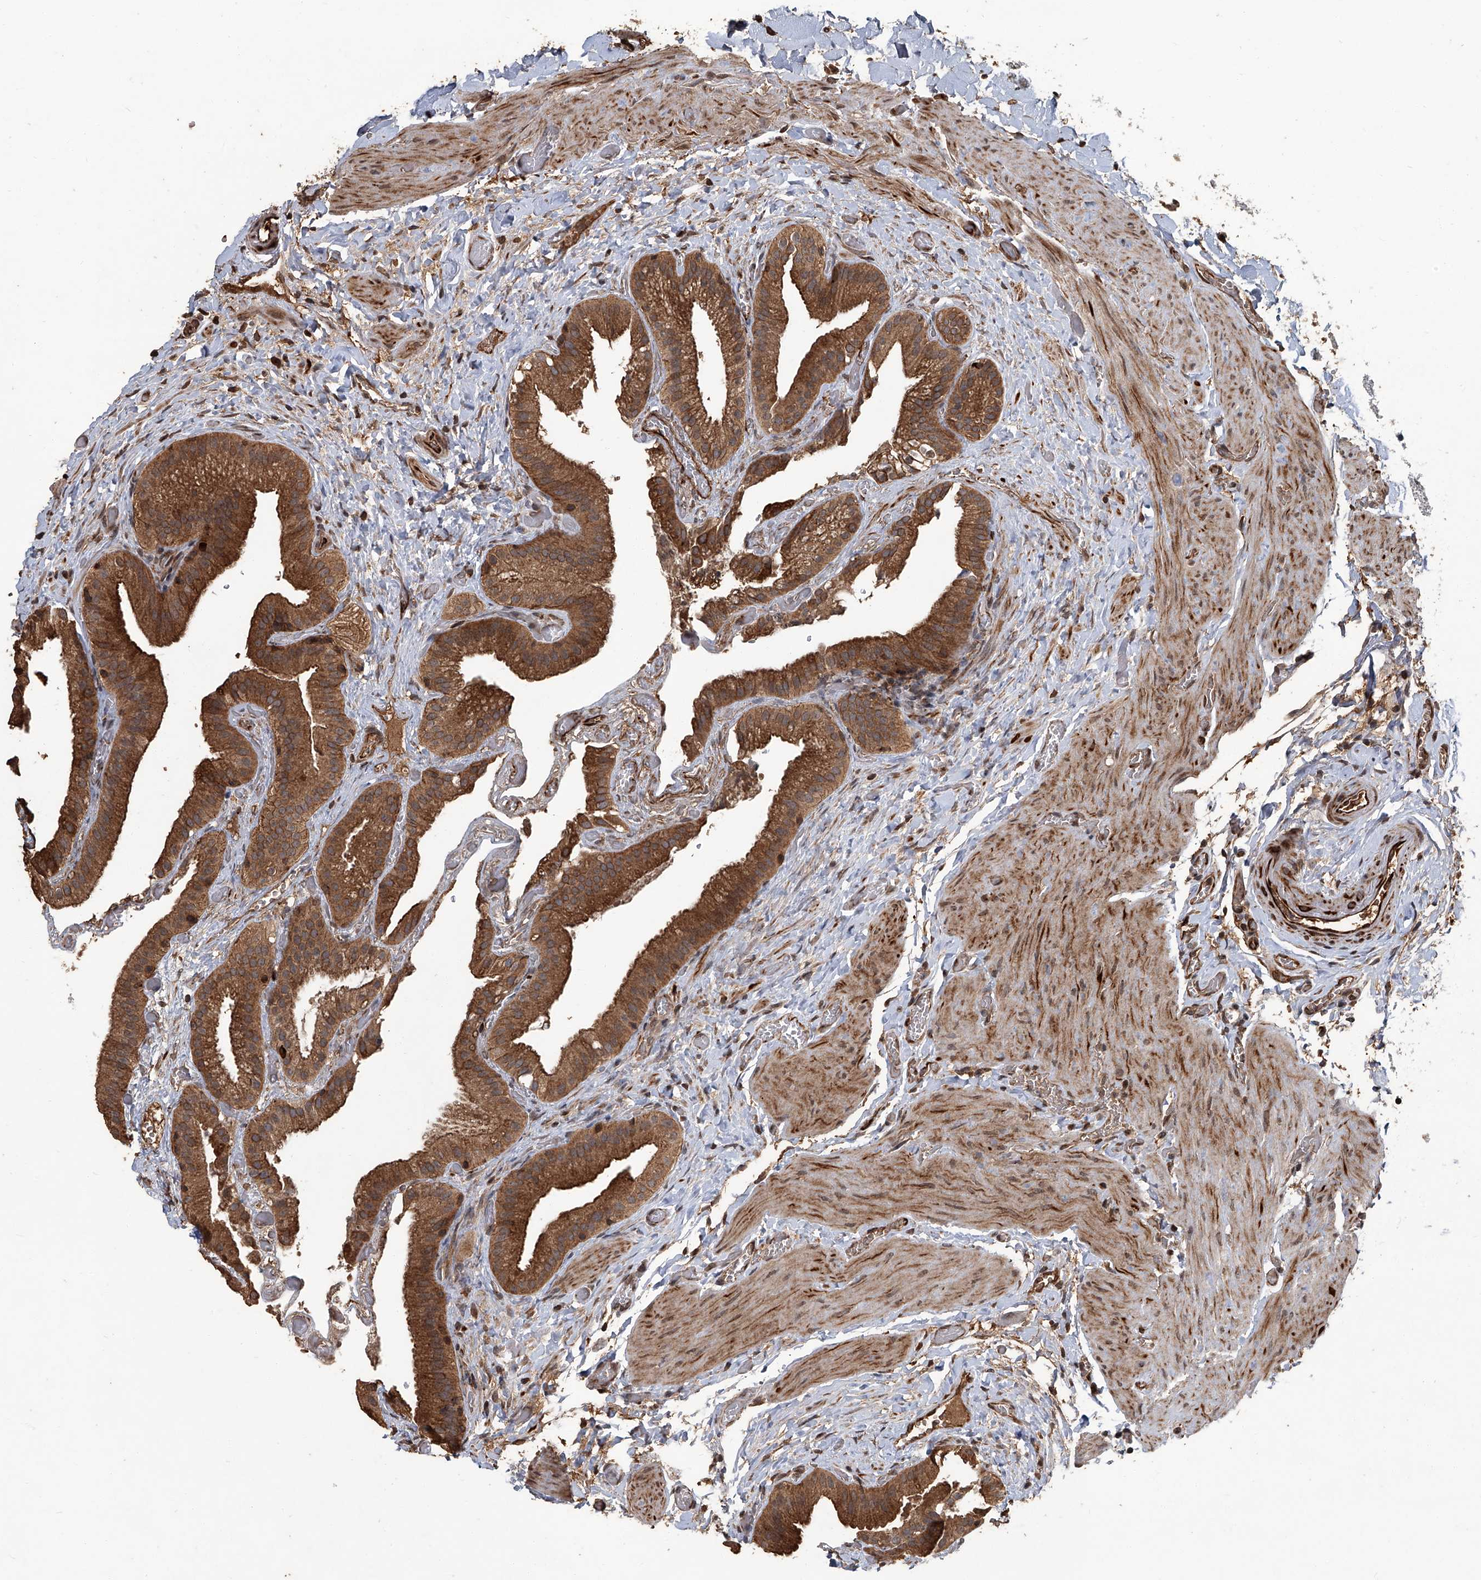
{"staining": {"intensity": "strong", "quantity": ">75%", "location": "cytoplasmic/membranous"}, "tissue": "gallbladder", "cell_type": "Glandular cells", "image_type": "normal", "snomed": [{"axis": "morphology", "description": "Normal tissue, NOS"}, {"axis": "topography", "description": "Gallbladder"}], "caption": "A high-resolution photomicrograph shows immunohistochemistry (IHC) staining of unremarkable gallbladder, which demonstrates strong cytoplasmic/membranous positivity in about >75% of glandular cells. Immunohistochemistry stains the protein in brown and the nuclei are stained blue.", "gene": "GPR132", "patient": {"sex": "female", "age": 64}}